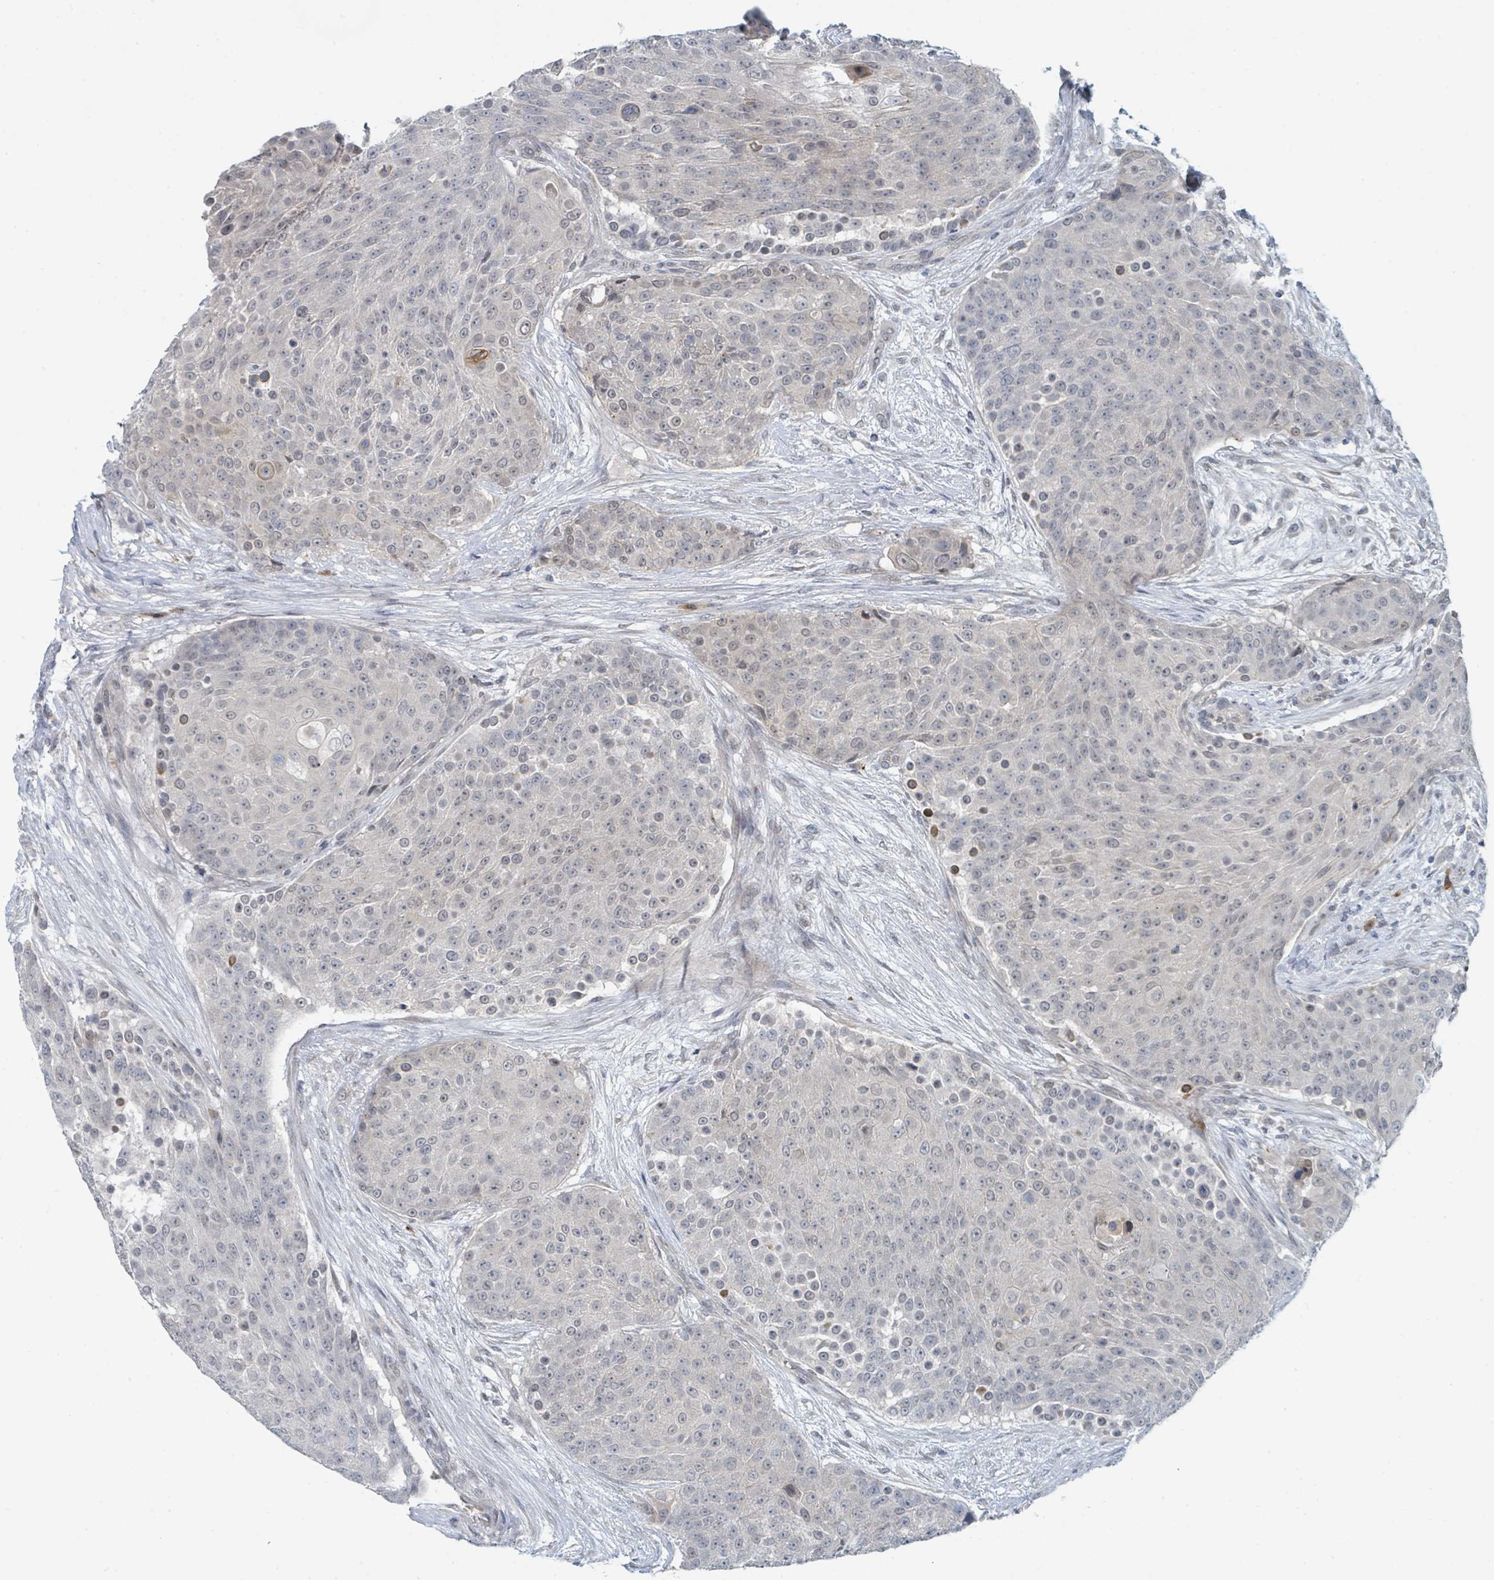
{"staining": {"intensity": "weak", "quantity": "<25%", "location": "nuclear"}, "tissue": "urothelial cancer", "cell_type": "Tumor cells", "image_type": "cancer", "snomed": [{"axis": "morphology", "description": "Urothelial carcinoma, High grade"}, {"axis": "topography", "description": "Urinary bladder"}], "caption": "Immunohistochemical staining of urothelial cancer displays no significant expression in tumor cells.", "gene": "ANKRD55", "patient": {"sex": "female", "age": 63}}